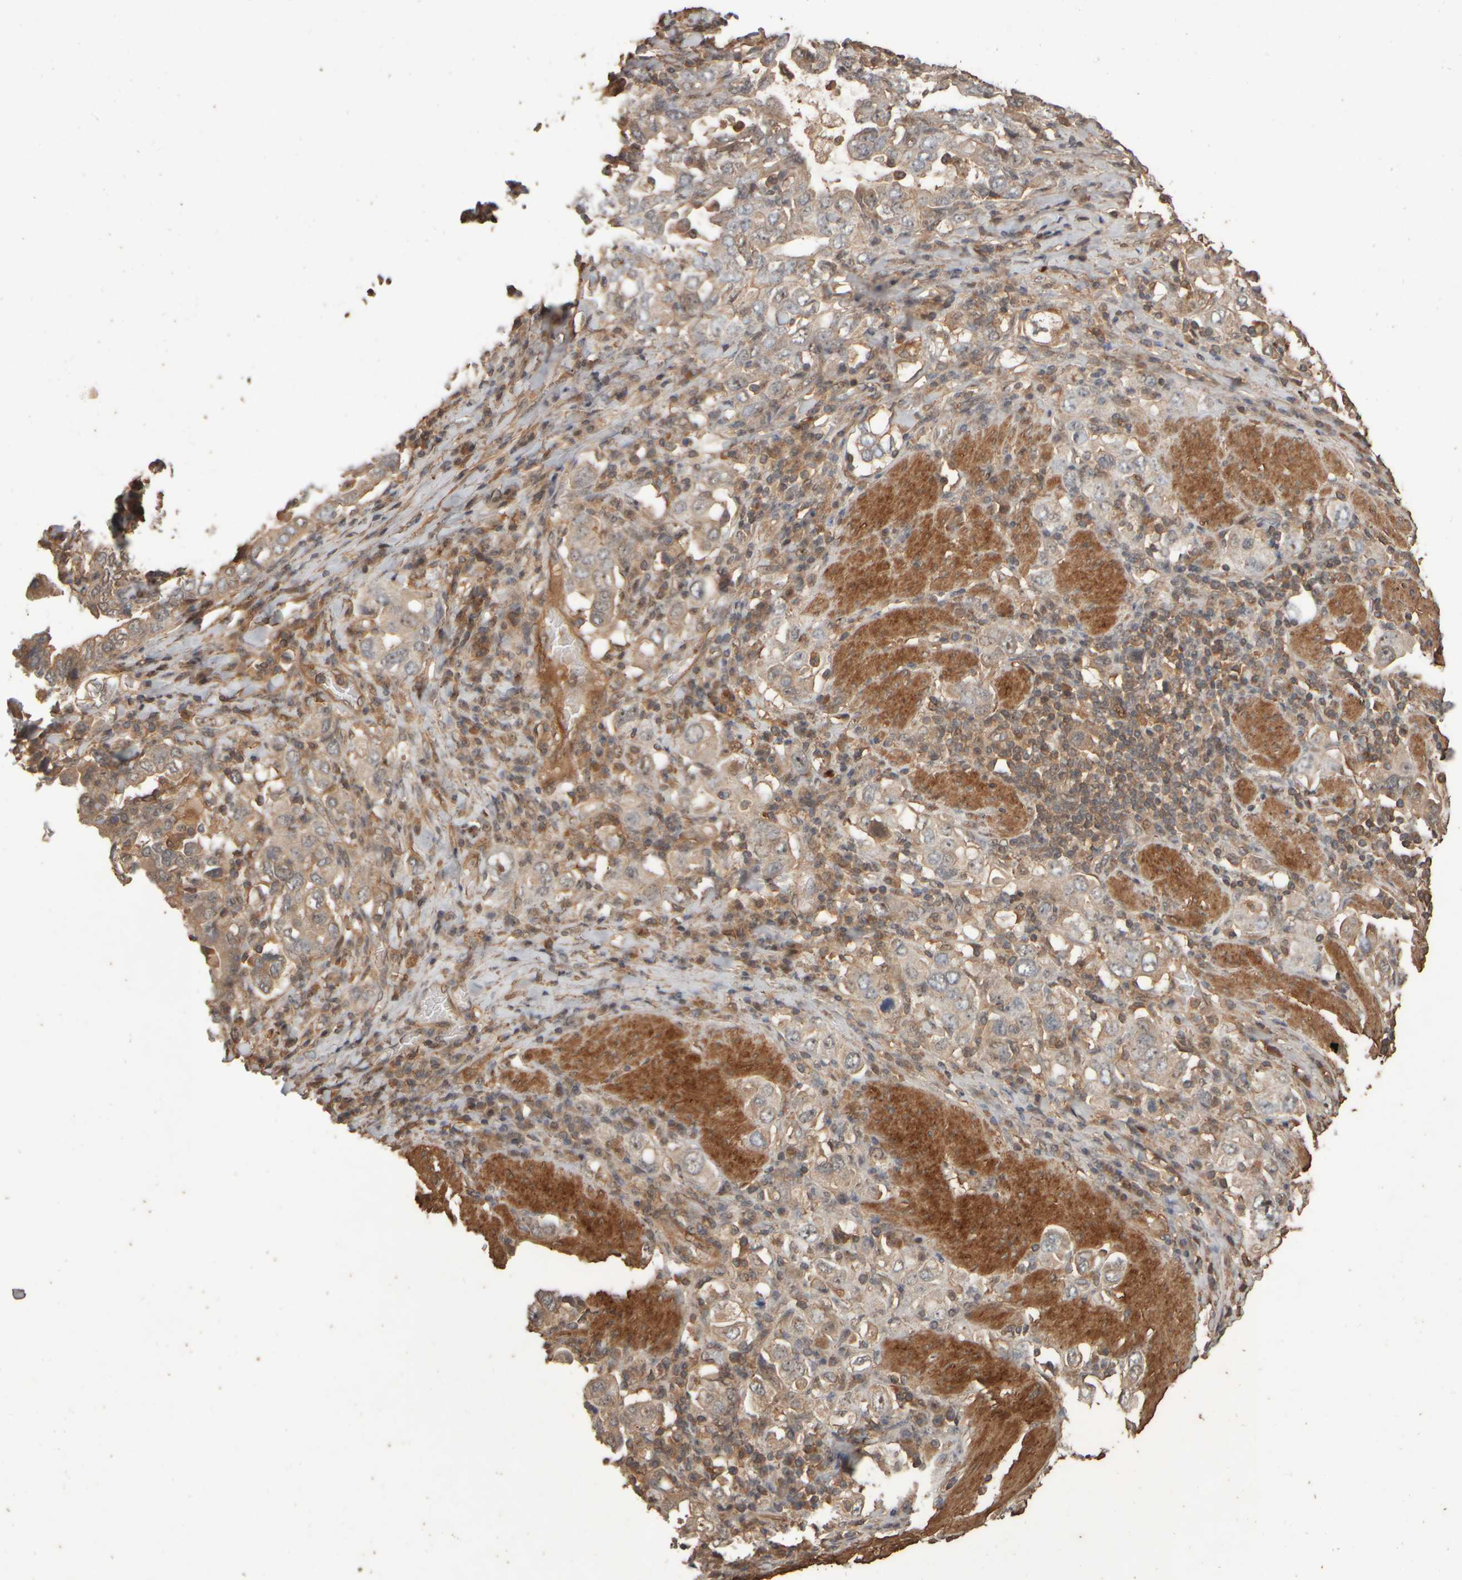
{"staining": {"intensity": "weak", "quantity": ">75%", "location": "cytoplasmic/membranous,nuclear"}, "tissue": "stomach cancer", "cell_type": "Tumor cells", "image_type": "cancer", "snomed": [{"axis": "morphology", "description": "Adenocarcinoma, NOS"}, {"axis": "topography", "description": "Stomach, upper"}], "caption": "DAB immunohistochemical staining of human stomach cancer displays weak cytoplasmic/membranous and nuclear protein staining in approximately >75% of tumor cells.", "gene": "SPHK1", "patient": {"sex": "male", "age": 62}}